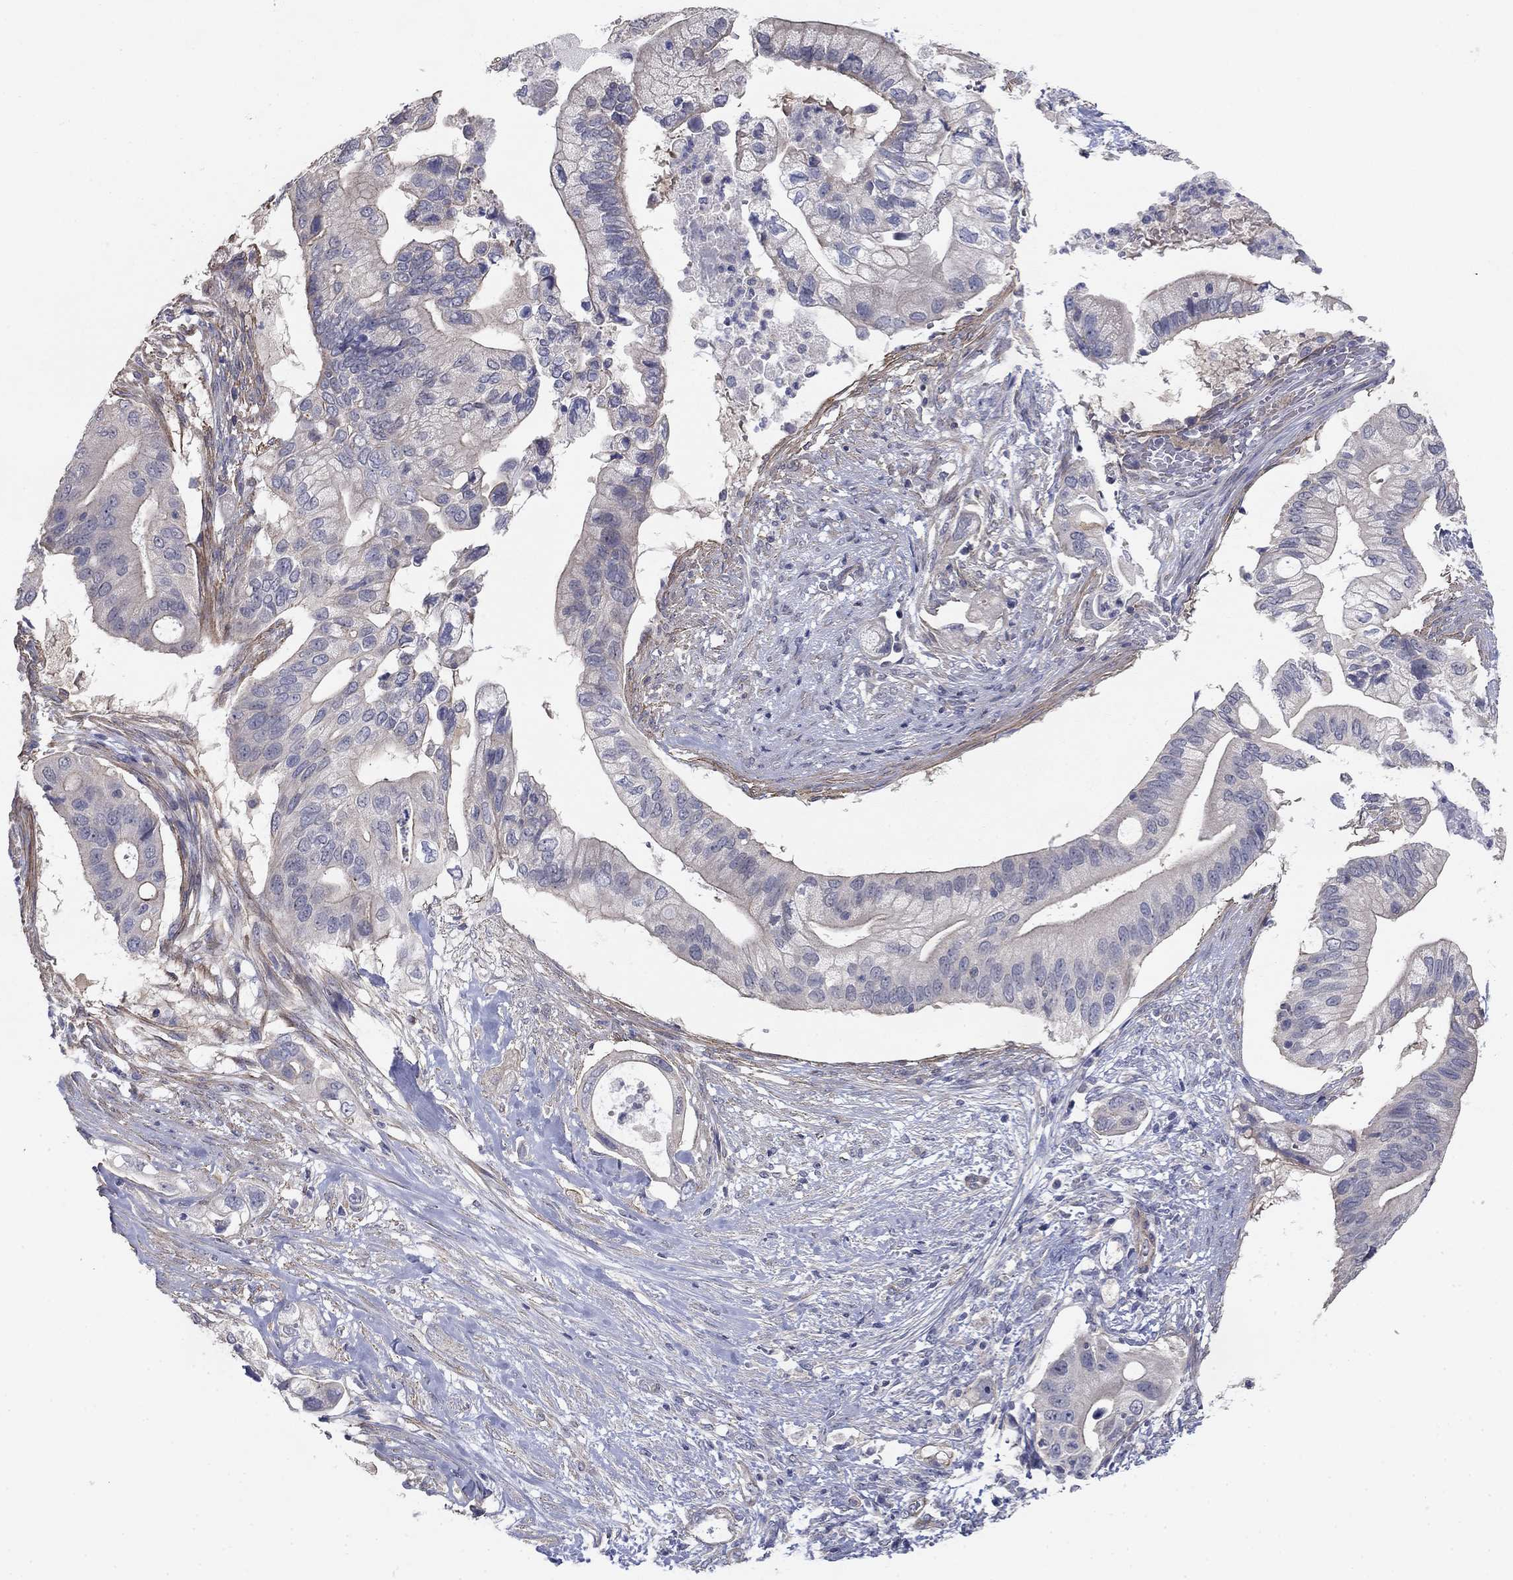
{"staining": {"intensity": "negative", "quantity": "none", "location": "none"}, "tissue": "pancreatic cancer", "cell_type": "Tumor cells", "image_type": "cancer", "snomed": [{"axis": "morphology", "description": "Adenocarcinoma, NOS"}, {"axis": "topography", "description": "Pancreas"}], "caption": "Image shows no protein staining in tumor cells of pancreatic cancer tissue.", "gene": "GRK7", "patient": {"sex": "female", "age": 72}}